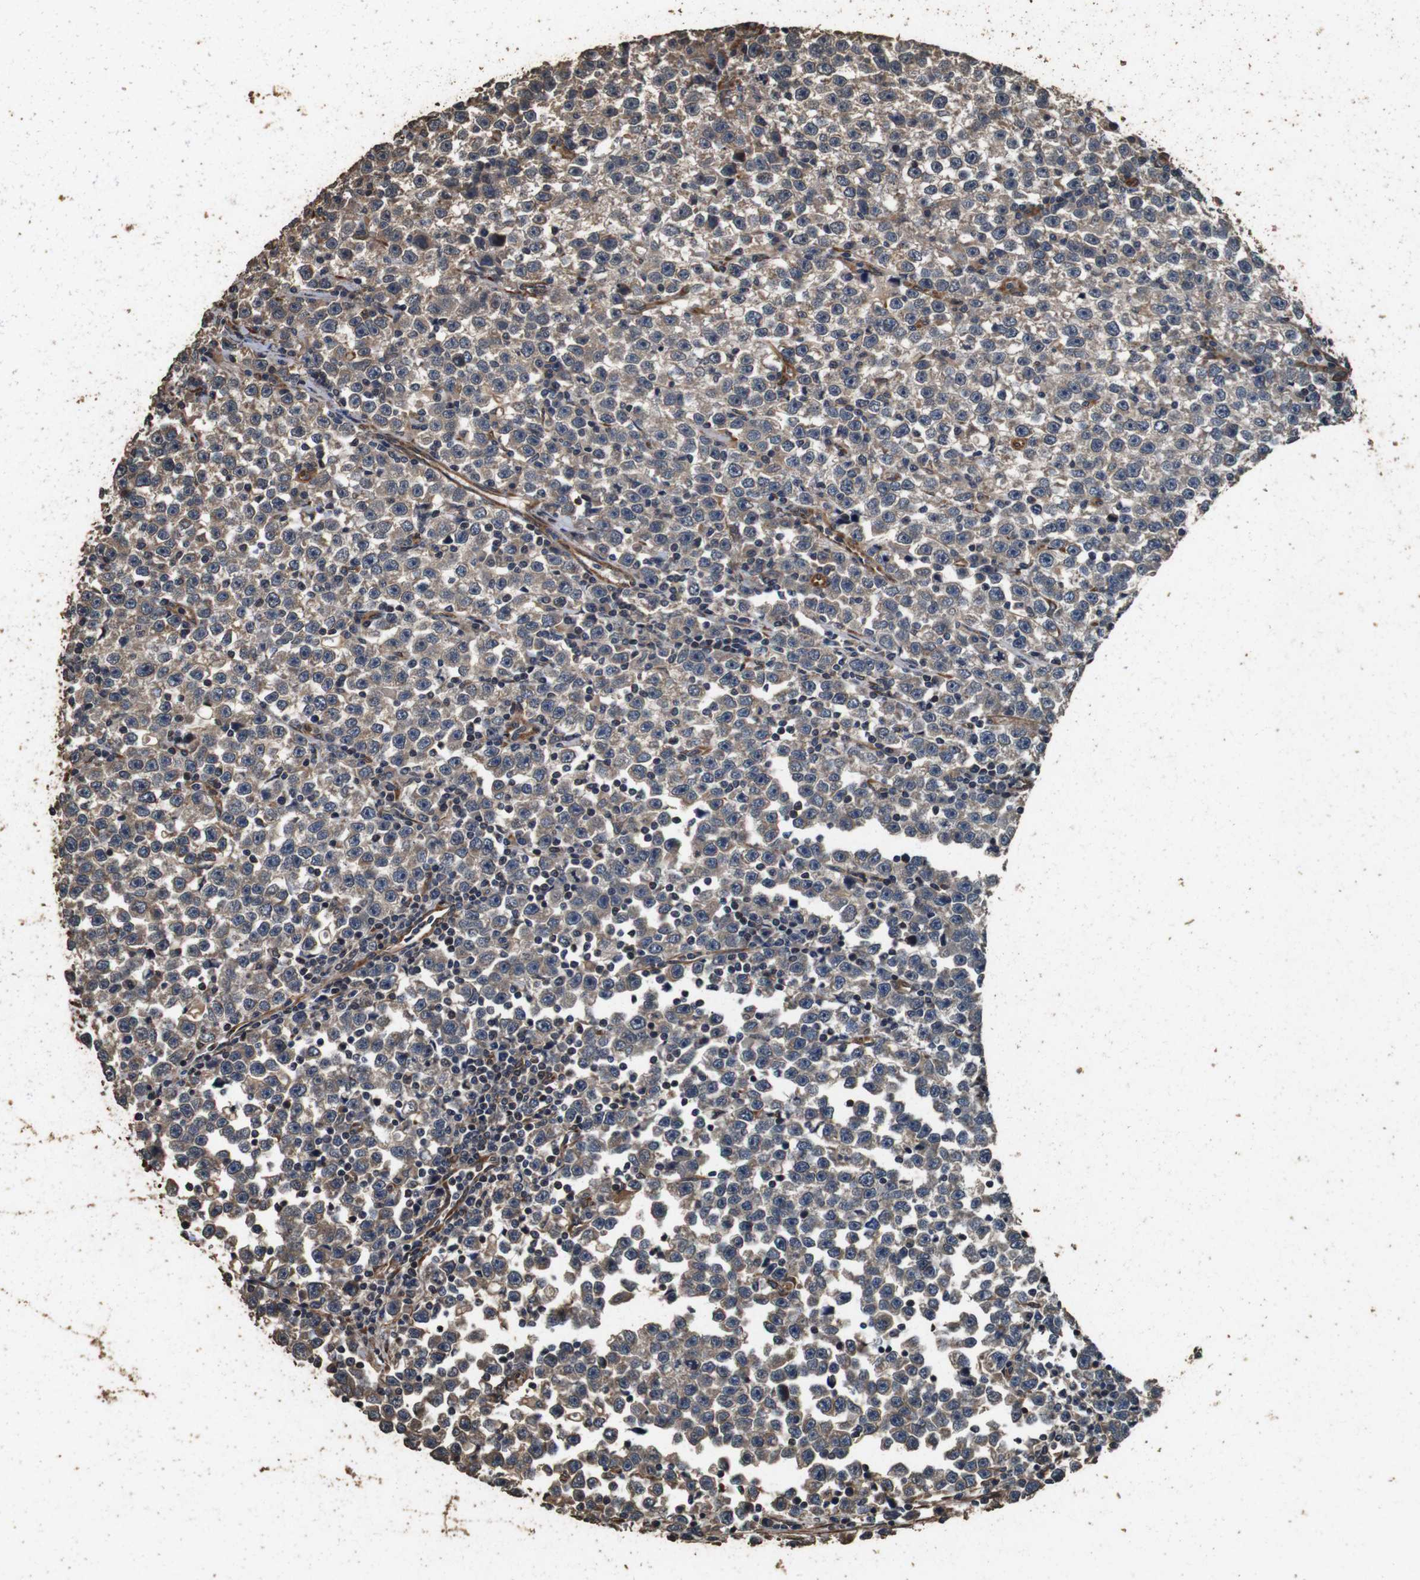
{"staining": {"intensity": "weak", "quantity": ">75%", "location": "cytoplasmic/membranous"}, "tissue": "testis cancer", "cell_type": "Tumor cells", "image_type": "cancer", "snomed": [{"axis": "morphology", "description": "Seminoma, NOS"}, {"axis": "topography", "description": "Testis"}], "caption": "A histopathology image showing weak cytoplasmic/membranous expression in approximately >75% of tumor cells in testis cancer (seminoma), as visualized by brown immunohistochemical staining.", "gene": "CNPY4", "patient": {"sex": "male", "age": 43}}